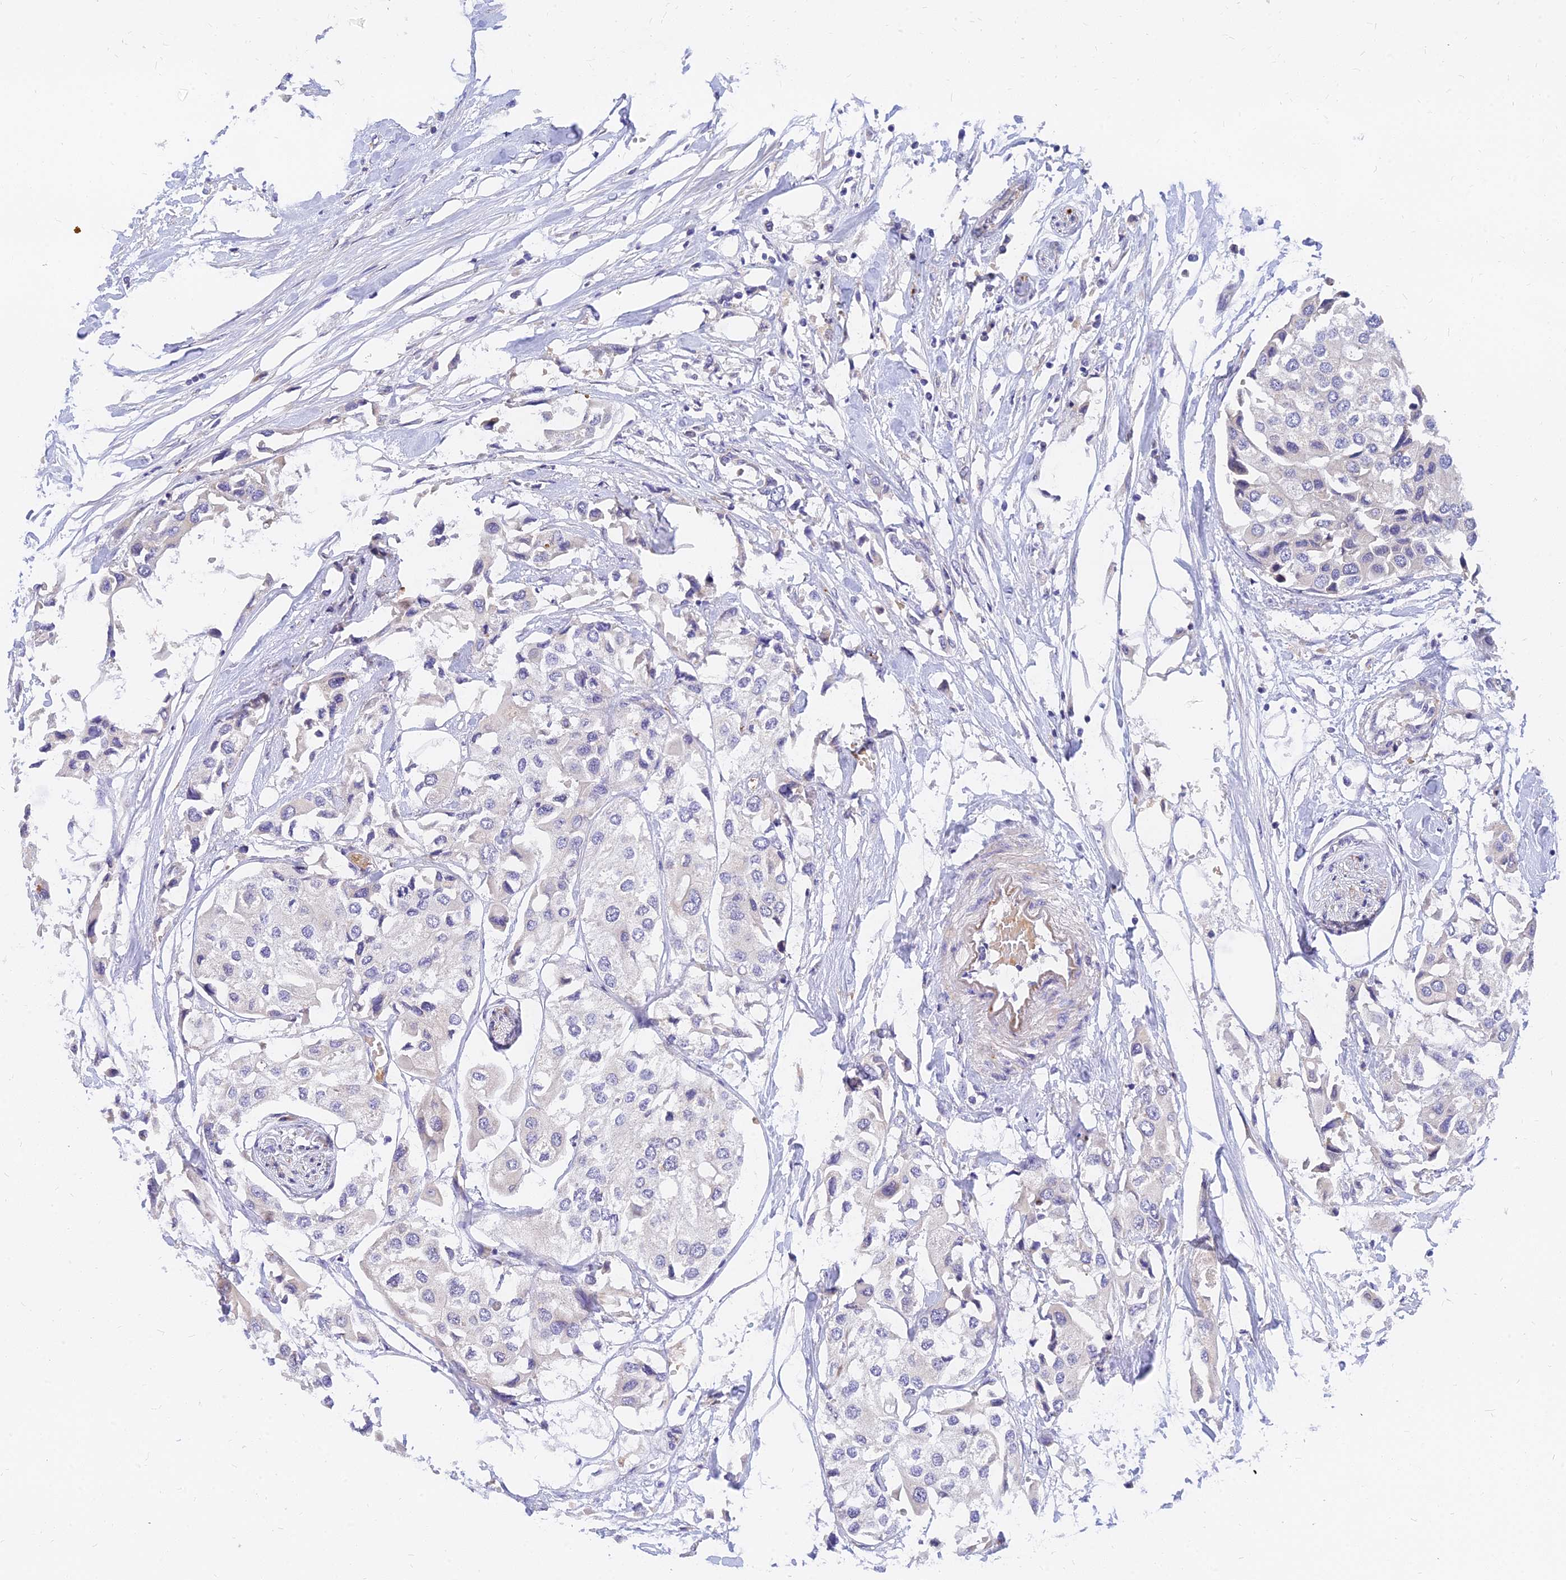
{"staining": {"intensity": "negative", "quantity": "none", "location": "none"}, "tissue": "urothelial cancer", "cell_type": "Tumor cells", "image_type": "cancer", "snomed": [{"axis": "morphology", "description": "Urothelial carcinoma, High grade"}, {"axis": "topography", "description": "Urinary bladder"}], "caption": "Histopathology image shows no significant protein expression in tumor cells of urothelial cancer.", "gene": "ANKS4B", "patient": {"sex": "male", "age": 64}}